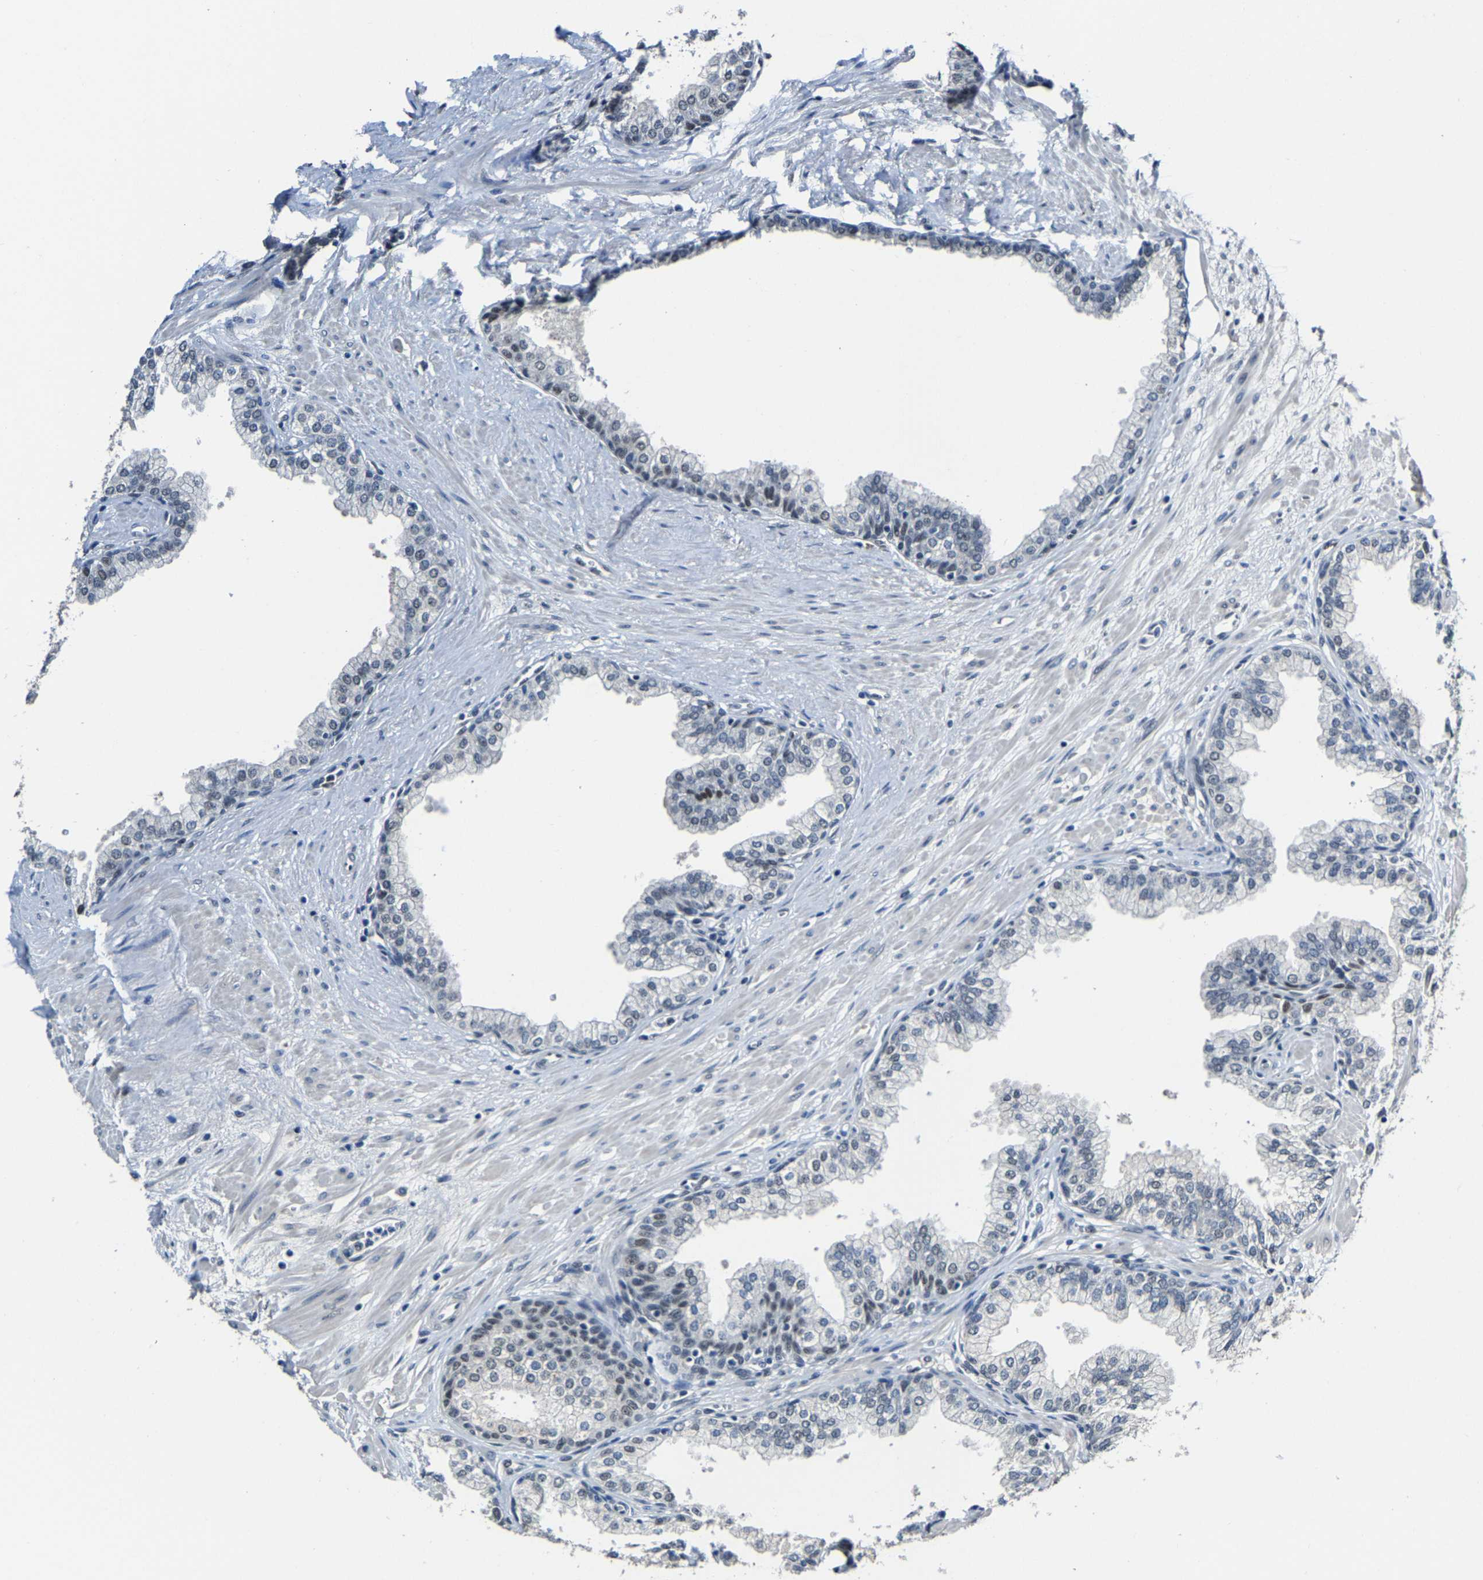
{"staining": {"intensity": "weak", "quantity": "25%-75%", "location": "nuclear"}, "tissue": "prostate", "cell_type": "Glandular cells", "image_type": "normal", "snomed": [{"axis": "morphology", "description": "Normal tissue, NOS"}, {"axis": "morphology", "description": "Urothelial carcinoma, Low grade"}, {"axis": "topography", "description": "Urinary bladder"}, {"axis": "topography", "description": "Prostate"}], "caption": "IHC photomicrograph of unremarkable human prostate stained for a protein (brown), which demonstrates low levels of weak nuclear staining in approximately 25%-75% of glandular cells.", "gene": "METTL1", "patient": {"sex": "male", "age": 60}}